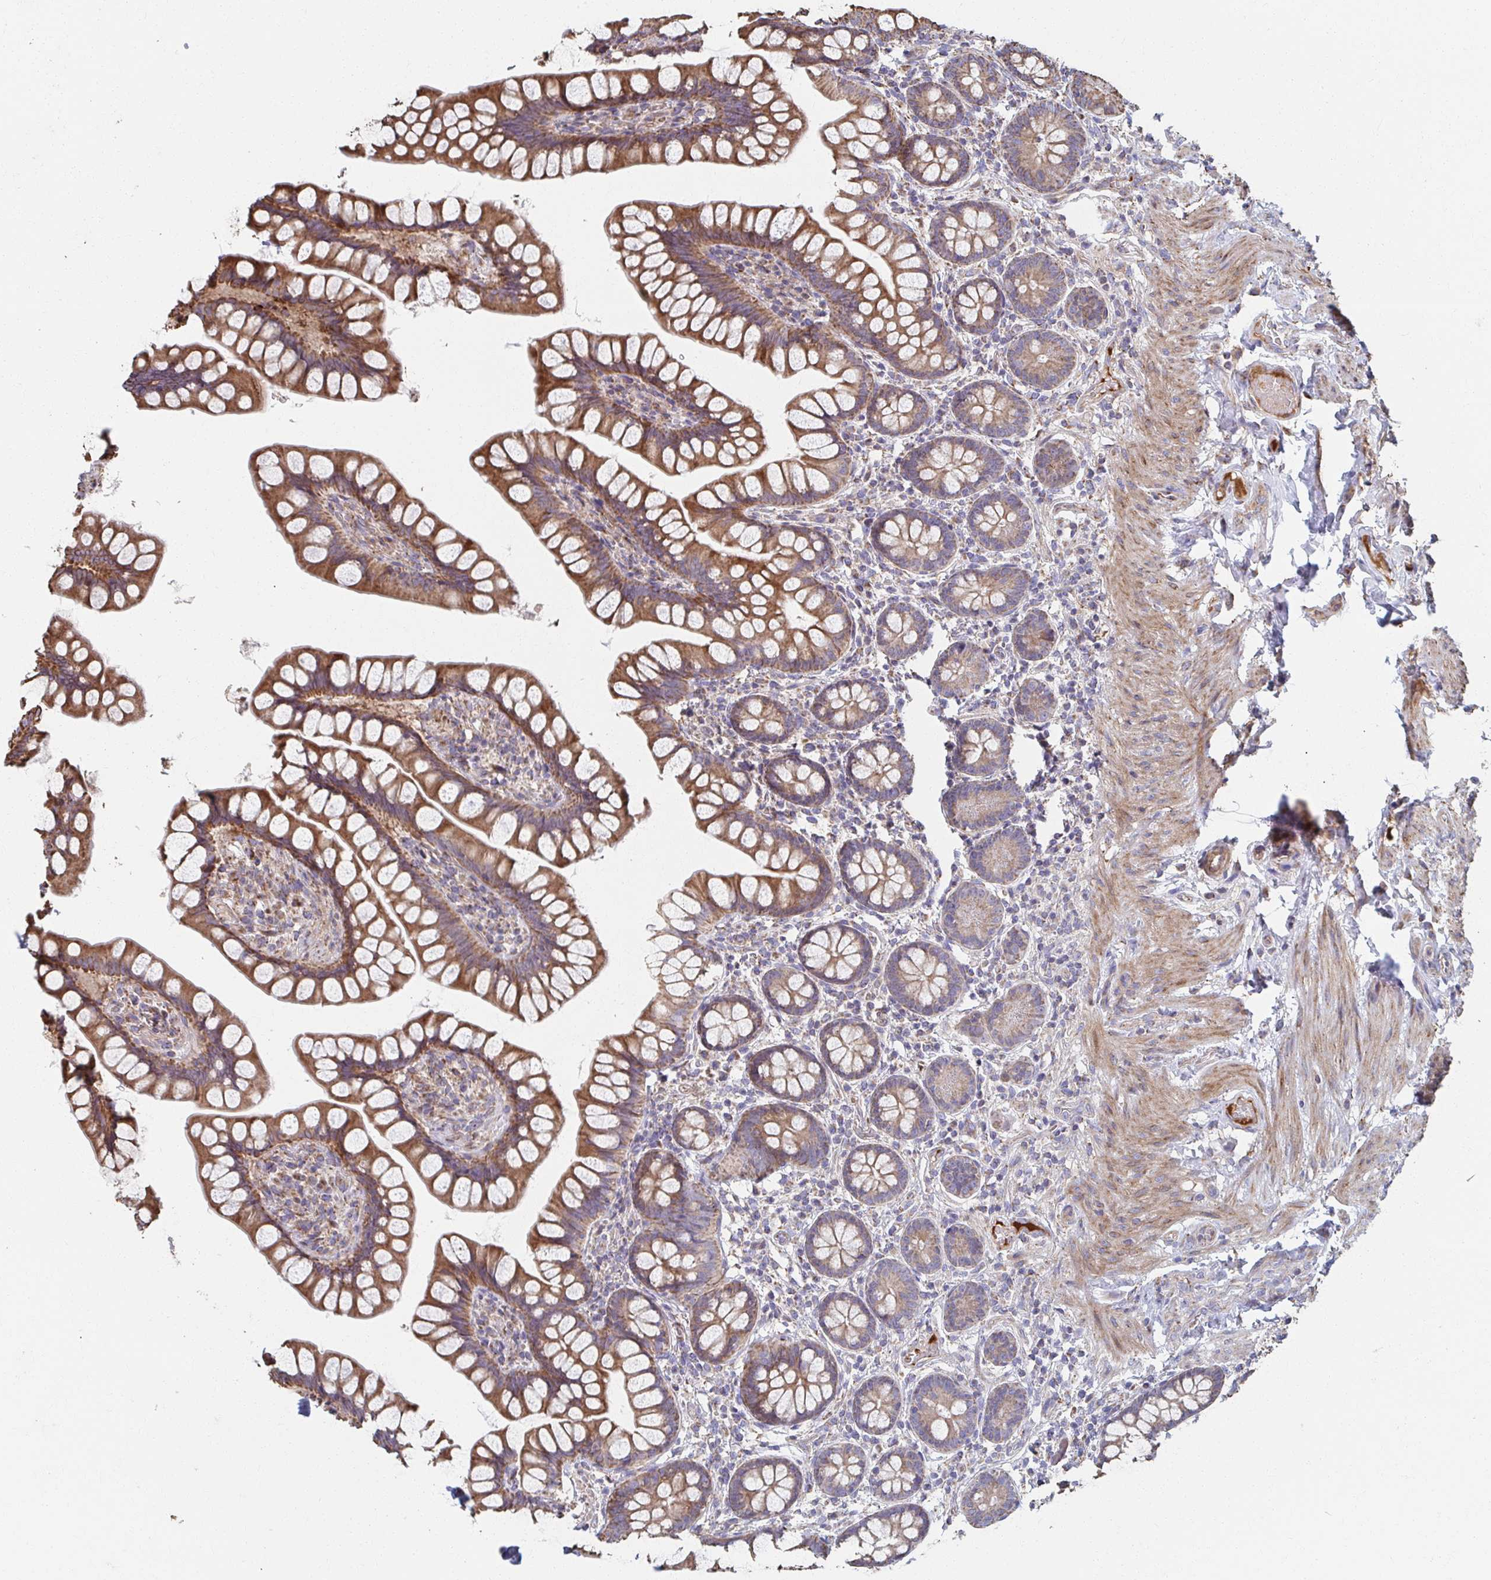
{"staining": {"intensity": "moderate", "quantity": ">75%", "location": "cytoplasmic/membranous"}, "tissue": "small intestine", "cell_type": "Glandular cells", "image_type": "normal", "snomed": [{"axis": "morphology", "description": "Normal tissue, NOS"}, {"axis": "topography", "description": "Small intestine"}], "caption": "Protein staining shows moderate cytoplasmic/membranous positivity in approximately >75% of glandular cells in unremarkable small intestine. The protein of interest is shown in brown color, while the nuclei are stained blue.", "gene": "SAT1", "patient": {"sex": "male", "age": 70}}